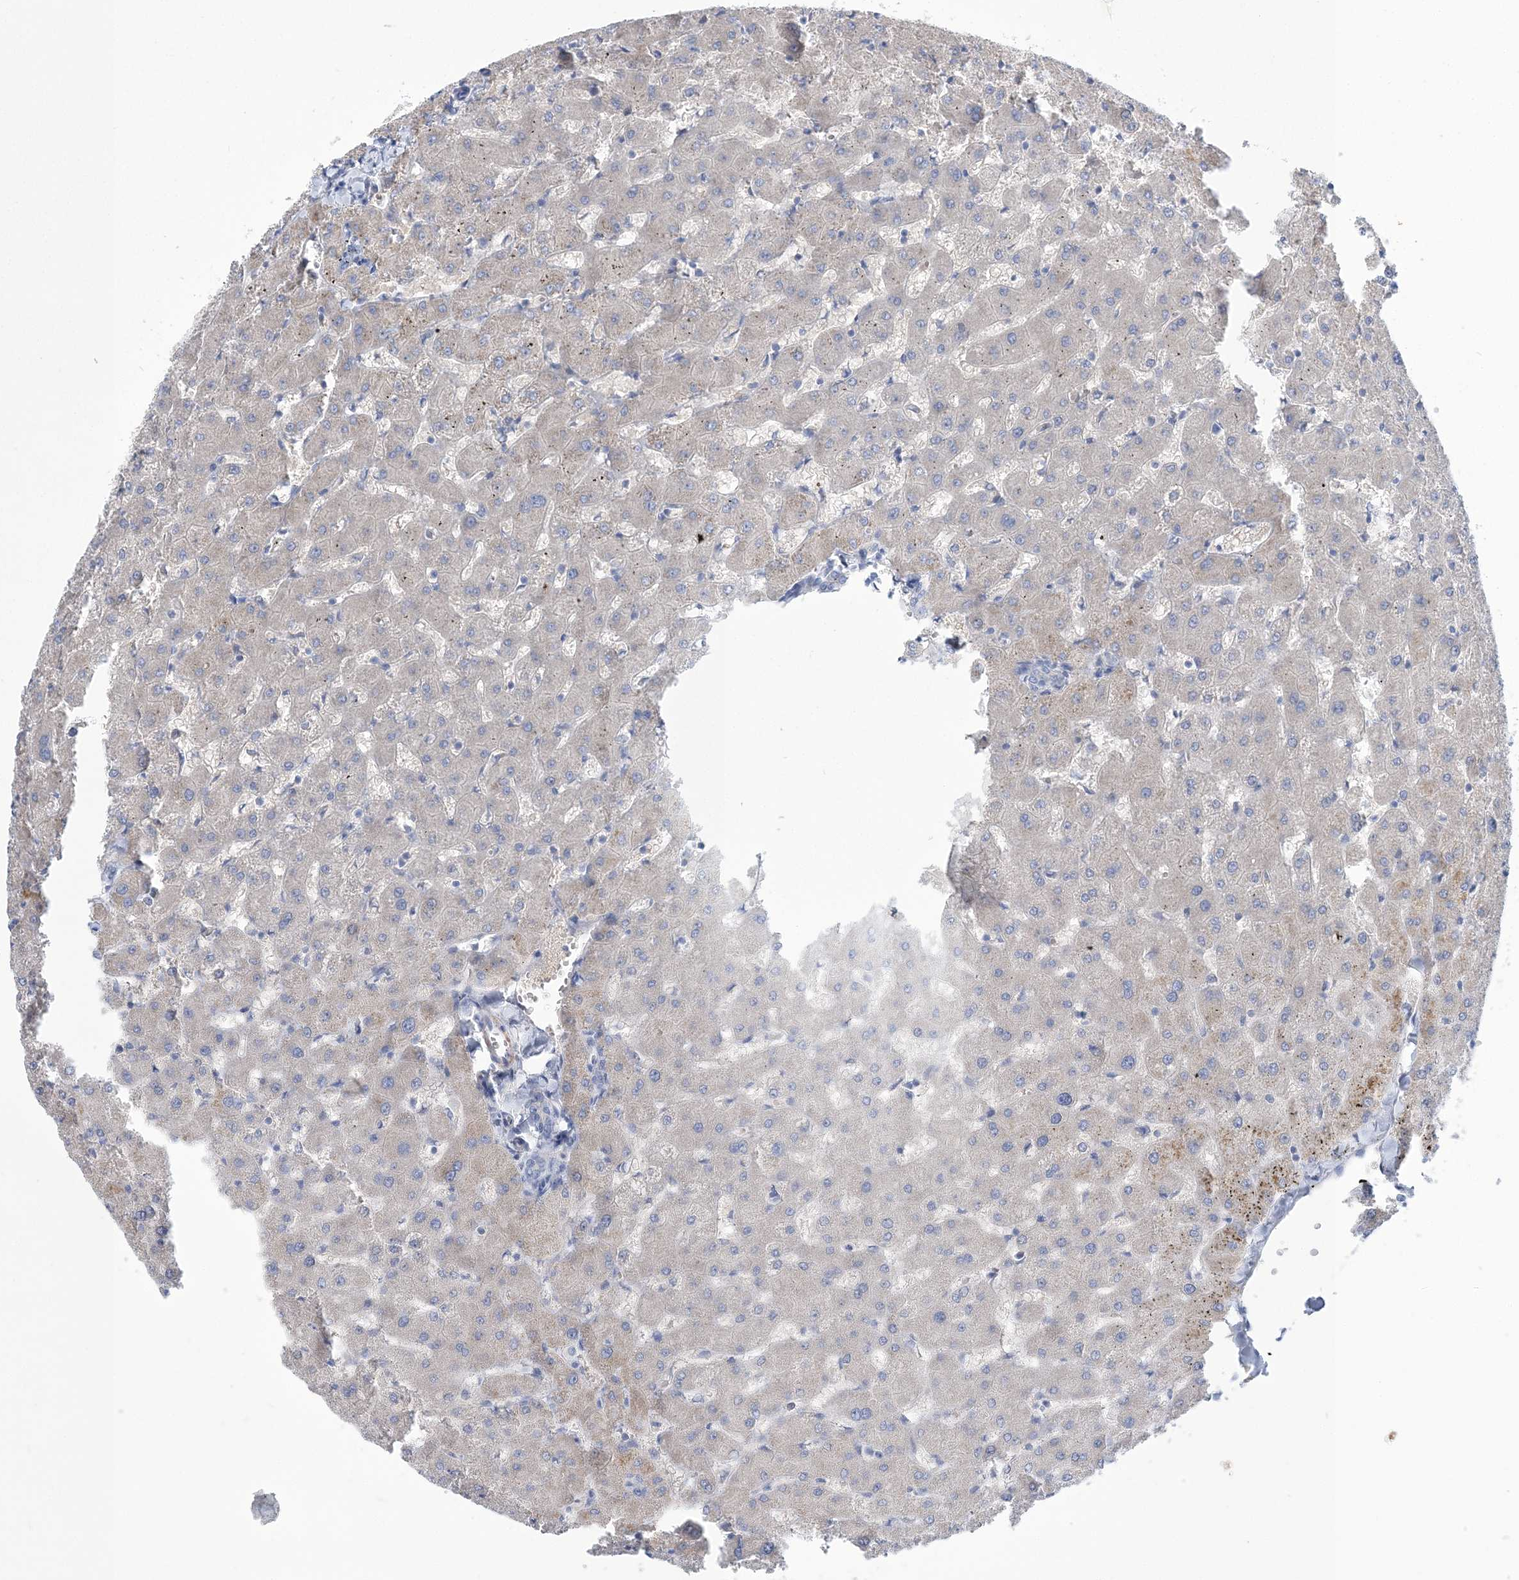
{"staining": {"intensity": "negative", "quantity": "none", "location": "none"}, "tissue": "liver", "cell_type": "Cholangiocytes", "image_type": "normal", "snomed": [{"axis": "morphology", "description": "Normal tissue, NOS"}, {"axis": "topography", "description": "Liver"}], "caption": "The immunohistochemistry image has no significant positivity in cholangiocytes of liver.", "gene": "WDR74", "patient": {"sex": "female", "age": 63}}